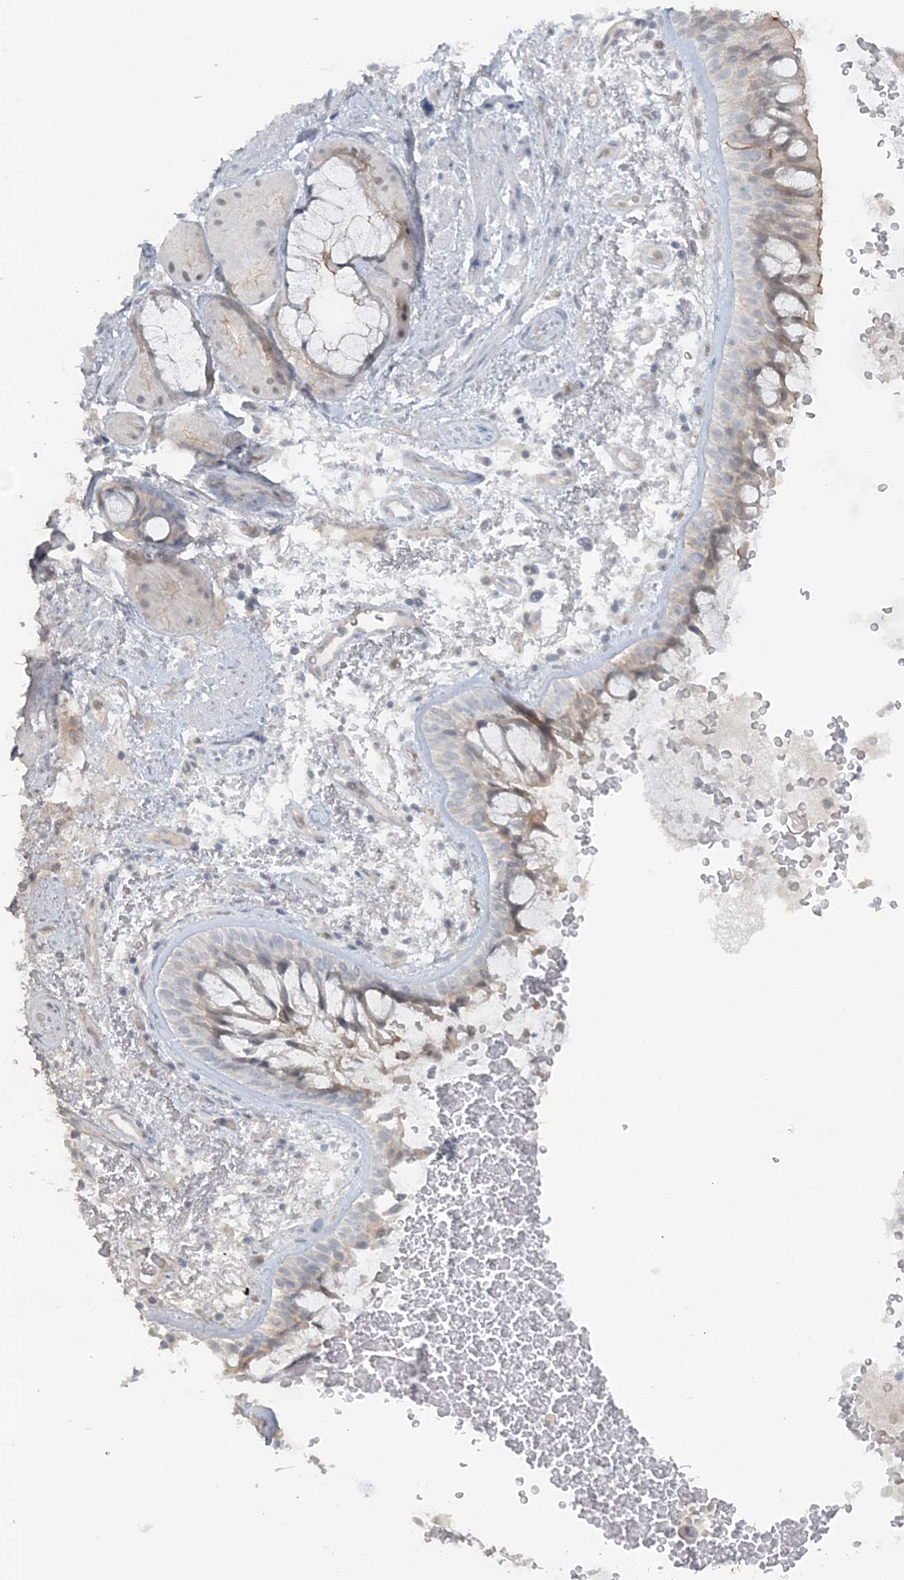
{"staining": {"intensity": "weak", "quantity": "25%-75%", "location": "cytoplasmic/membranous"}, "tissue": "bronchus", "cell_type": "Respiratory epithelial cells", "image_type": "normal", "snomed": [{"axis": "morphology", "description": "Normal tissue, NOS"}, {"axis": "morphology", "description": "Squamous cell carcinoma, NOS"}, {"axis": "topography", "description": "Lymph node"}, {"axis": "topography", "description": "Bronchus"}, {"axis": "topography", "description": "Lung"}], "caption": "Bronchus stained with a brown dye displays weak cytoplasmic/membranous positive expression in approximately 25%-75% of respiratory epithelial cells.", "gene": "ATP11A", "patient": {"sex": "male", "age": 66}}